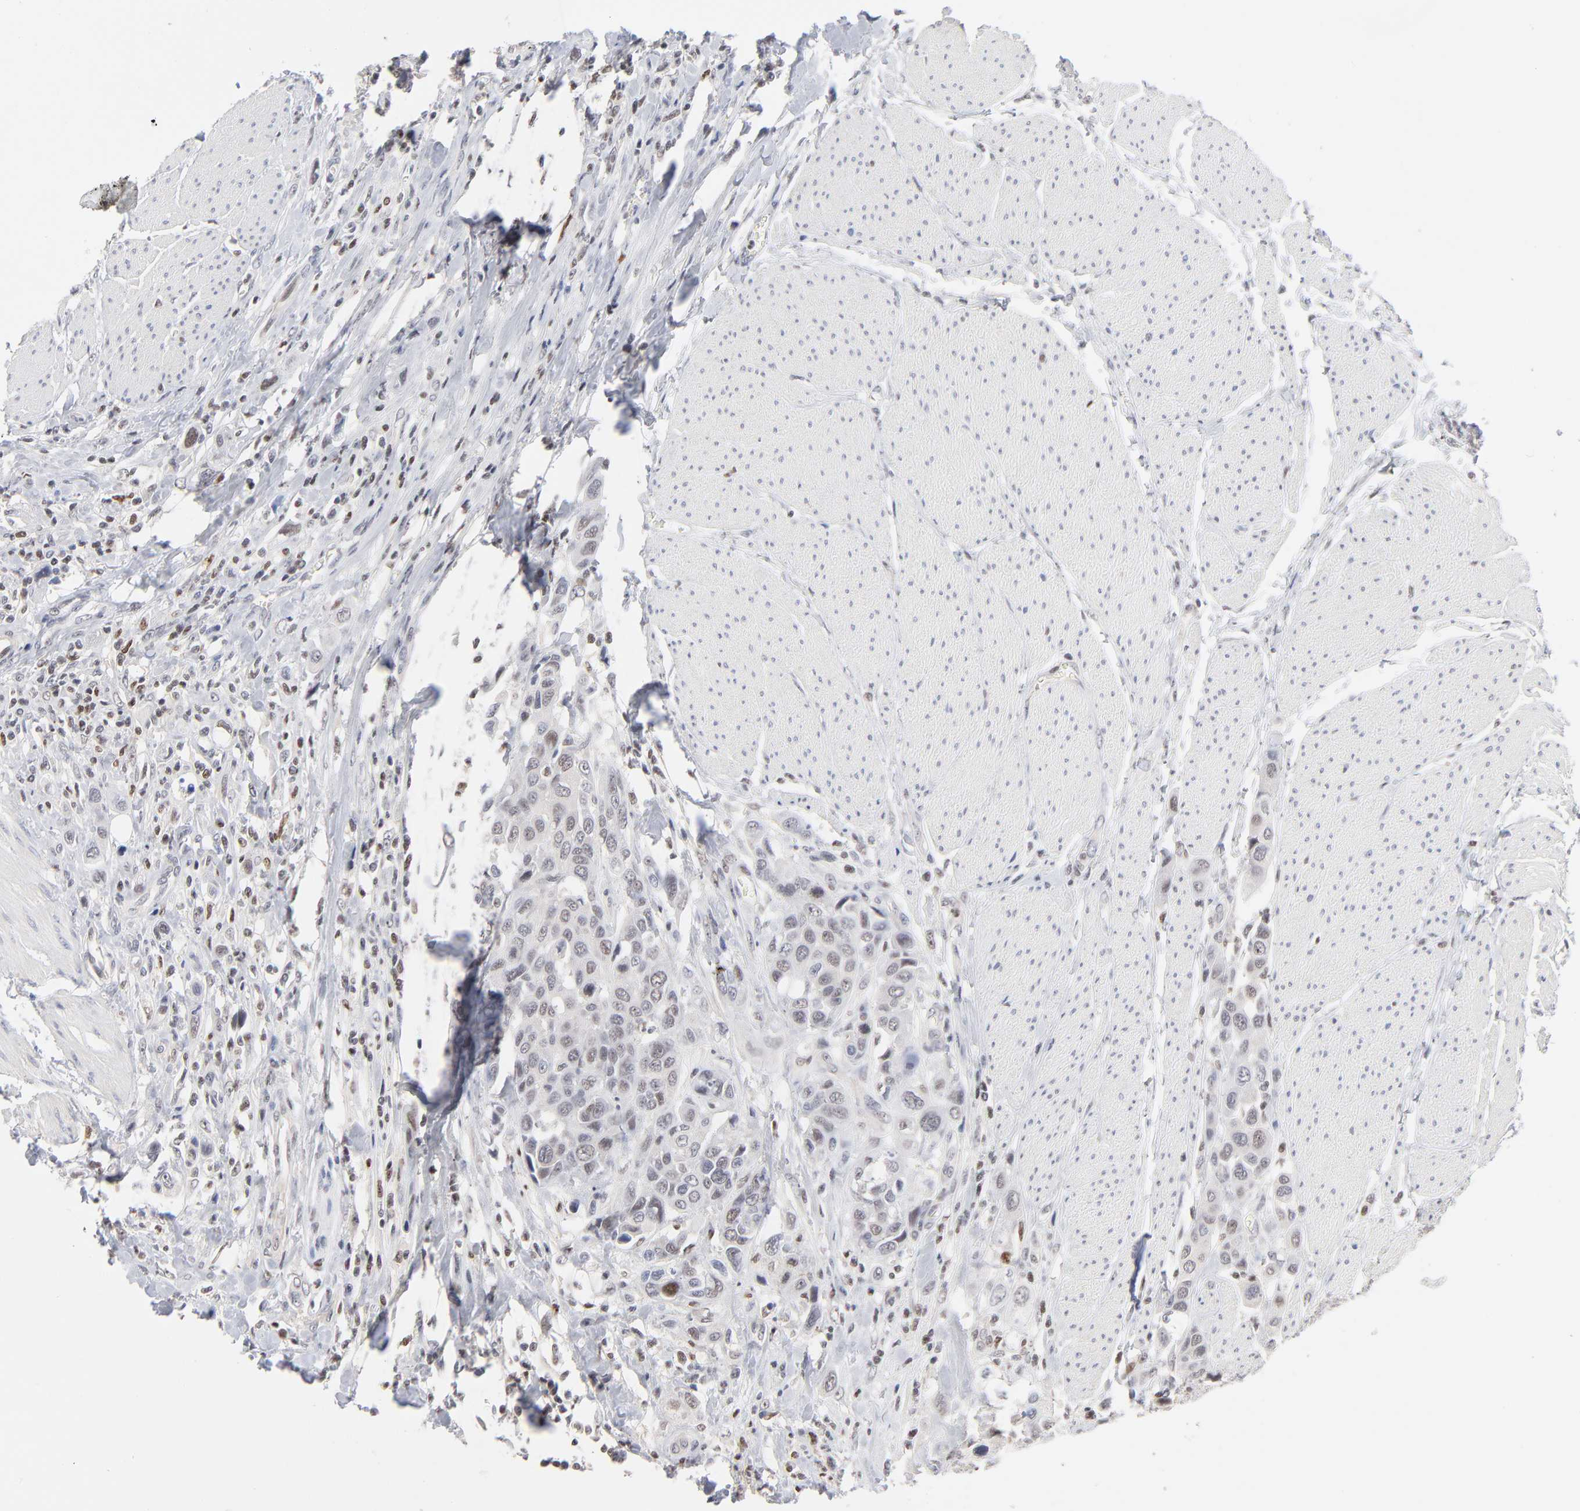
{"staining": {"intensity": "weak", "quantity": "<25%", "location": "nuclear"}, "tissue": "urothelial cancer", "cell_type": "Tumor cells", "image_type": "cancer", "snomed": [{"axis": "morphology", "description": "Urothelial carcinoma, High grade"}, {"axis": "topography", "description": "Urinary bladder"}], "caption": "An immunohistochemistry histopathology image of urothelial carcinoma (high-grade) is shown. There is no staining in tumor cells of urothelial carcinoma (high-grade). Brightfield microscopy of immunohistochemistry (IHC) stained with DAB (brown) and hematoxylin (blue), captured at high magnification.", "gene": "MAX", "patient": {"sex": "male", "age": 50}}